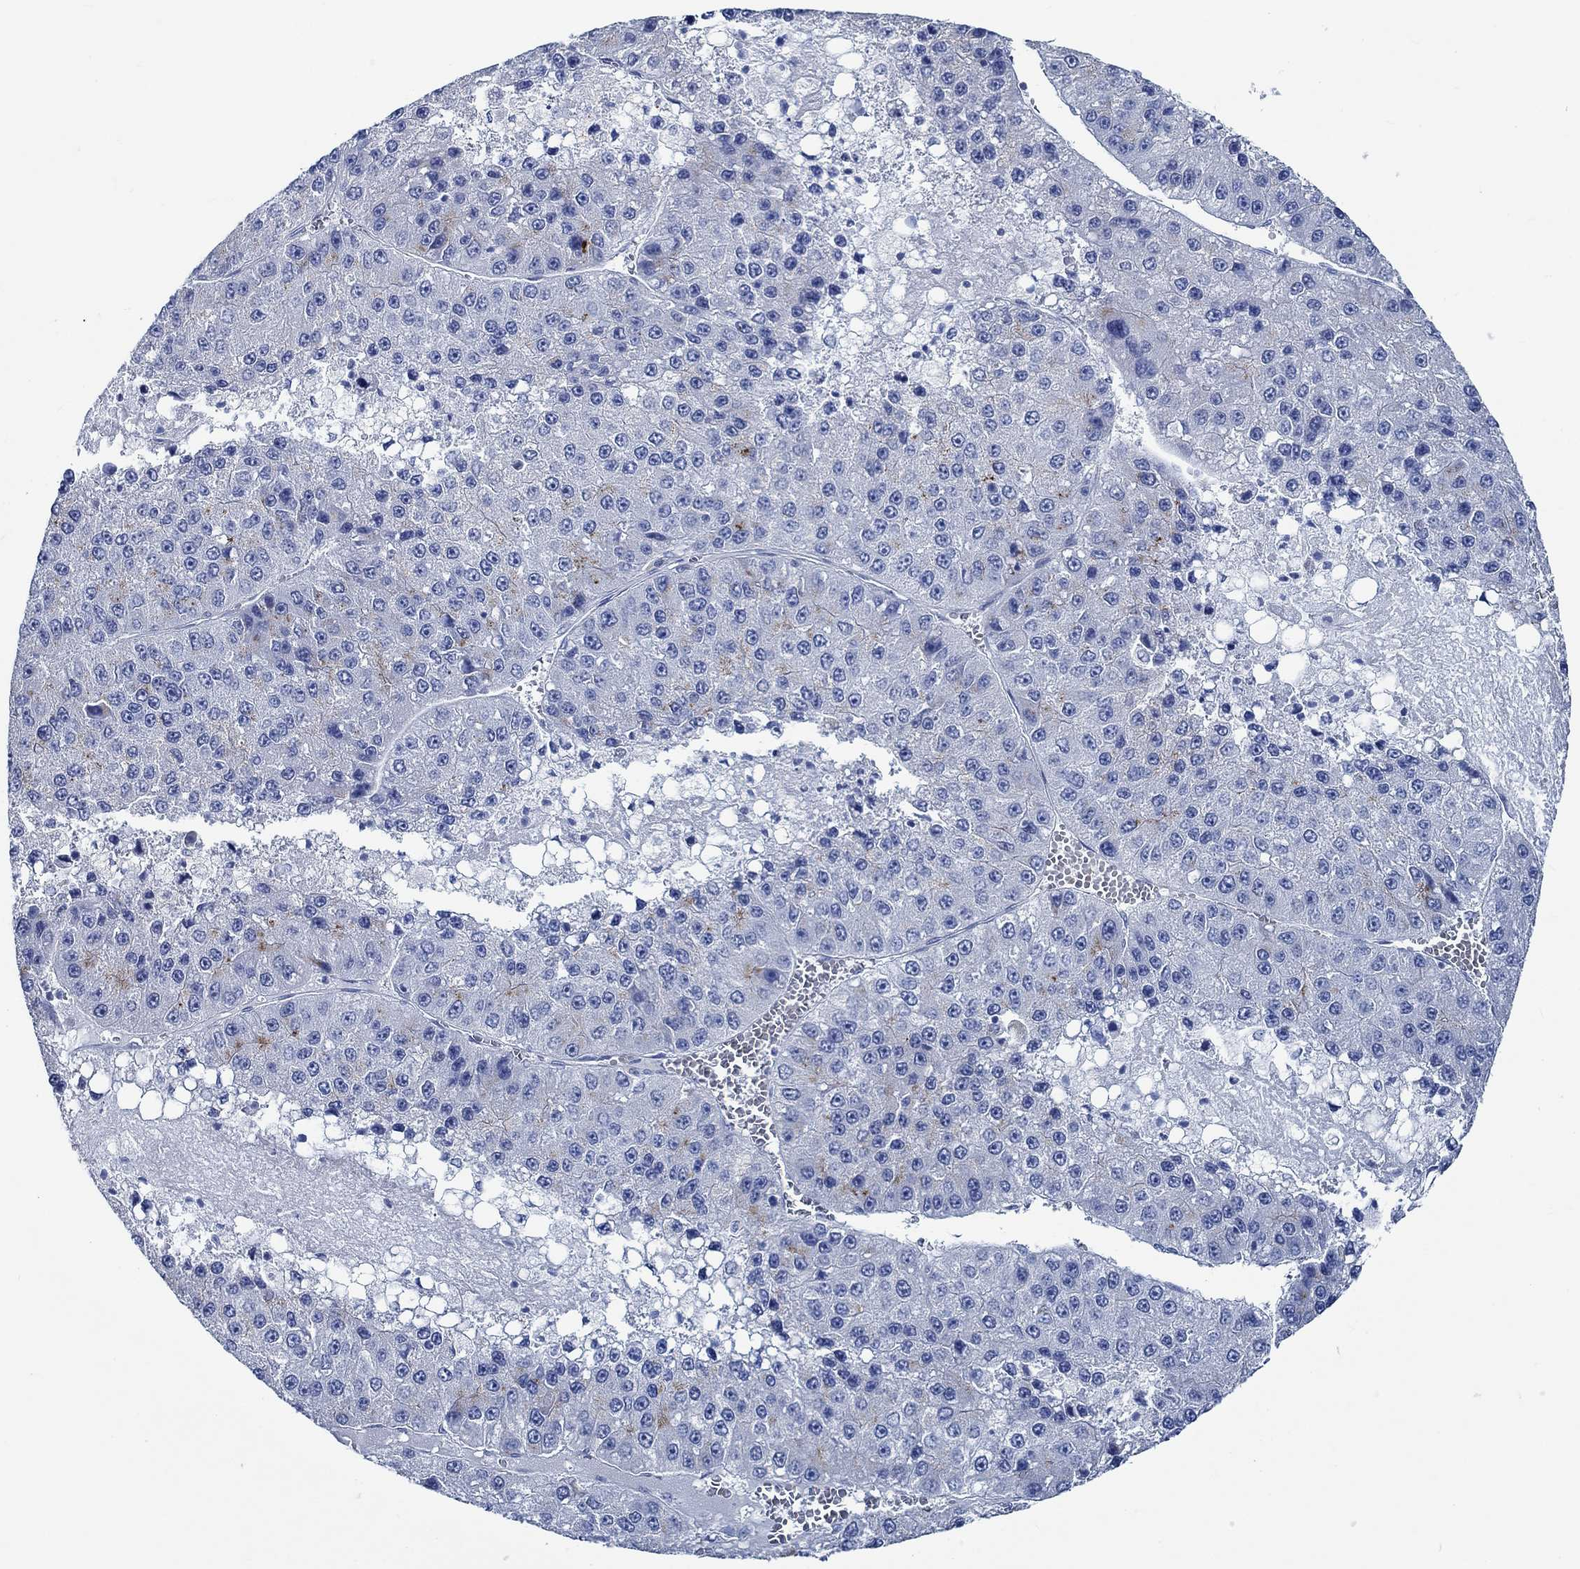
{"staining": {"intensity": "negative", "quantity": "none", "location": "none"}, "tissue": "liver cancer", "cell_type": "Tumor cells", "image_type": "cancer", "snomed": [{"axis": "morphology", "description": "Carcinoma, Hepatocellular, NOS"}, {"axis": "topography", "description": "Liver"}], "caption": "DAB immunohistochemical staining of human liver cancer (hepatocellular carcinoma) demonstrates no significant positivity in tumor cells. (DAB immunohistochemistry with hematoxylin counter stain).", "gene": "SVEP1", "patient": {"sex": "female", "age": 73}}